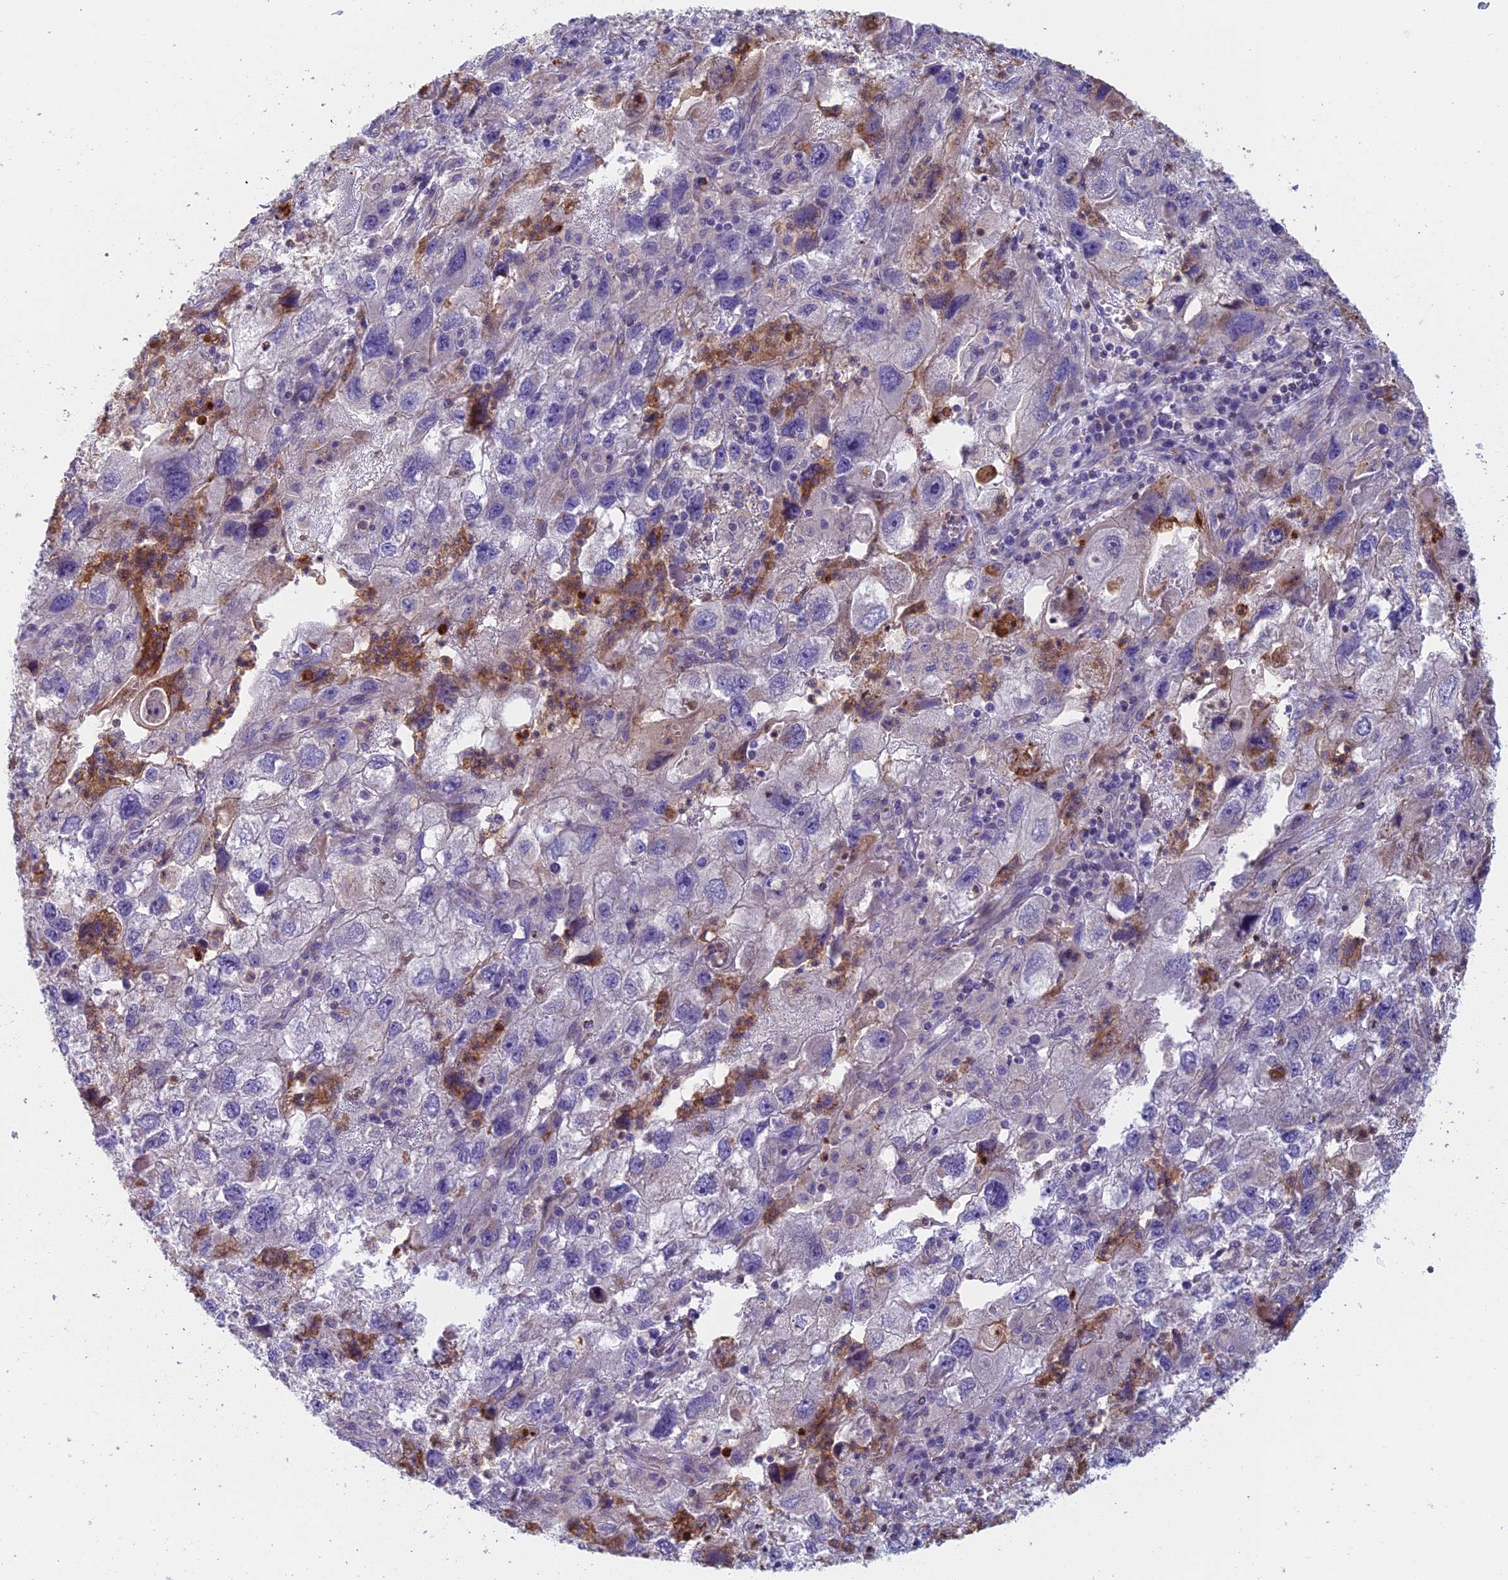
{"staining": {"intensity": "negative", "quantity": "none", "location": "none"}, "tissue": "endometrial cancer", "cell_type": "Tumor cells", "image_type": "cancer", "snomed": [{"axis": "morphology", "description": "Adenocarcinoma, NOS"}, {"axis": "topography", "description": "Endometrium"}], "caption": "Photomicrograph shows no protein positivity in tumor cells of endometrial adenocarcinoma tissue.", "gene": "IFTAP", "patient": {"sex": "female", "age": 49}}